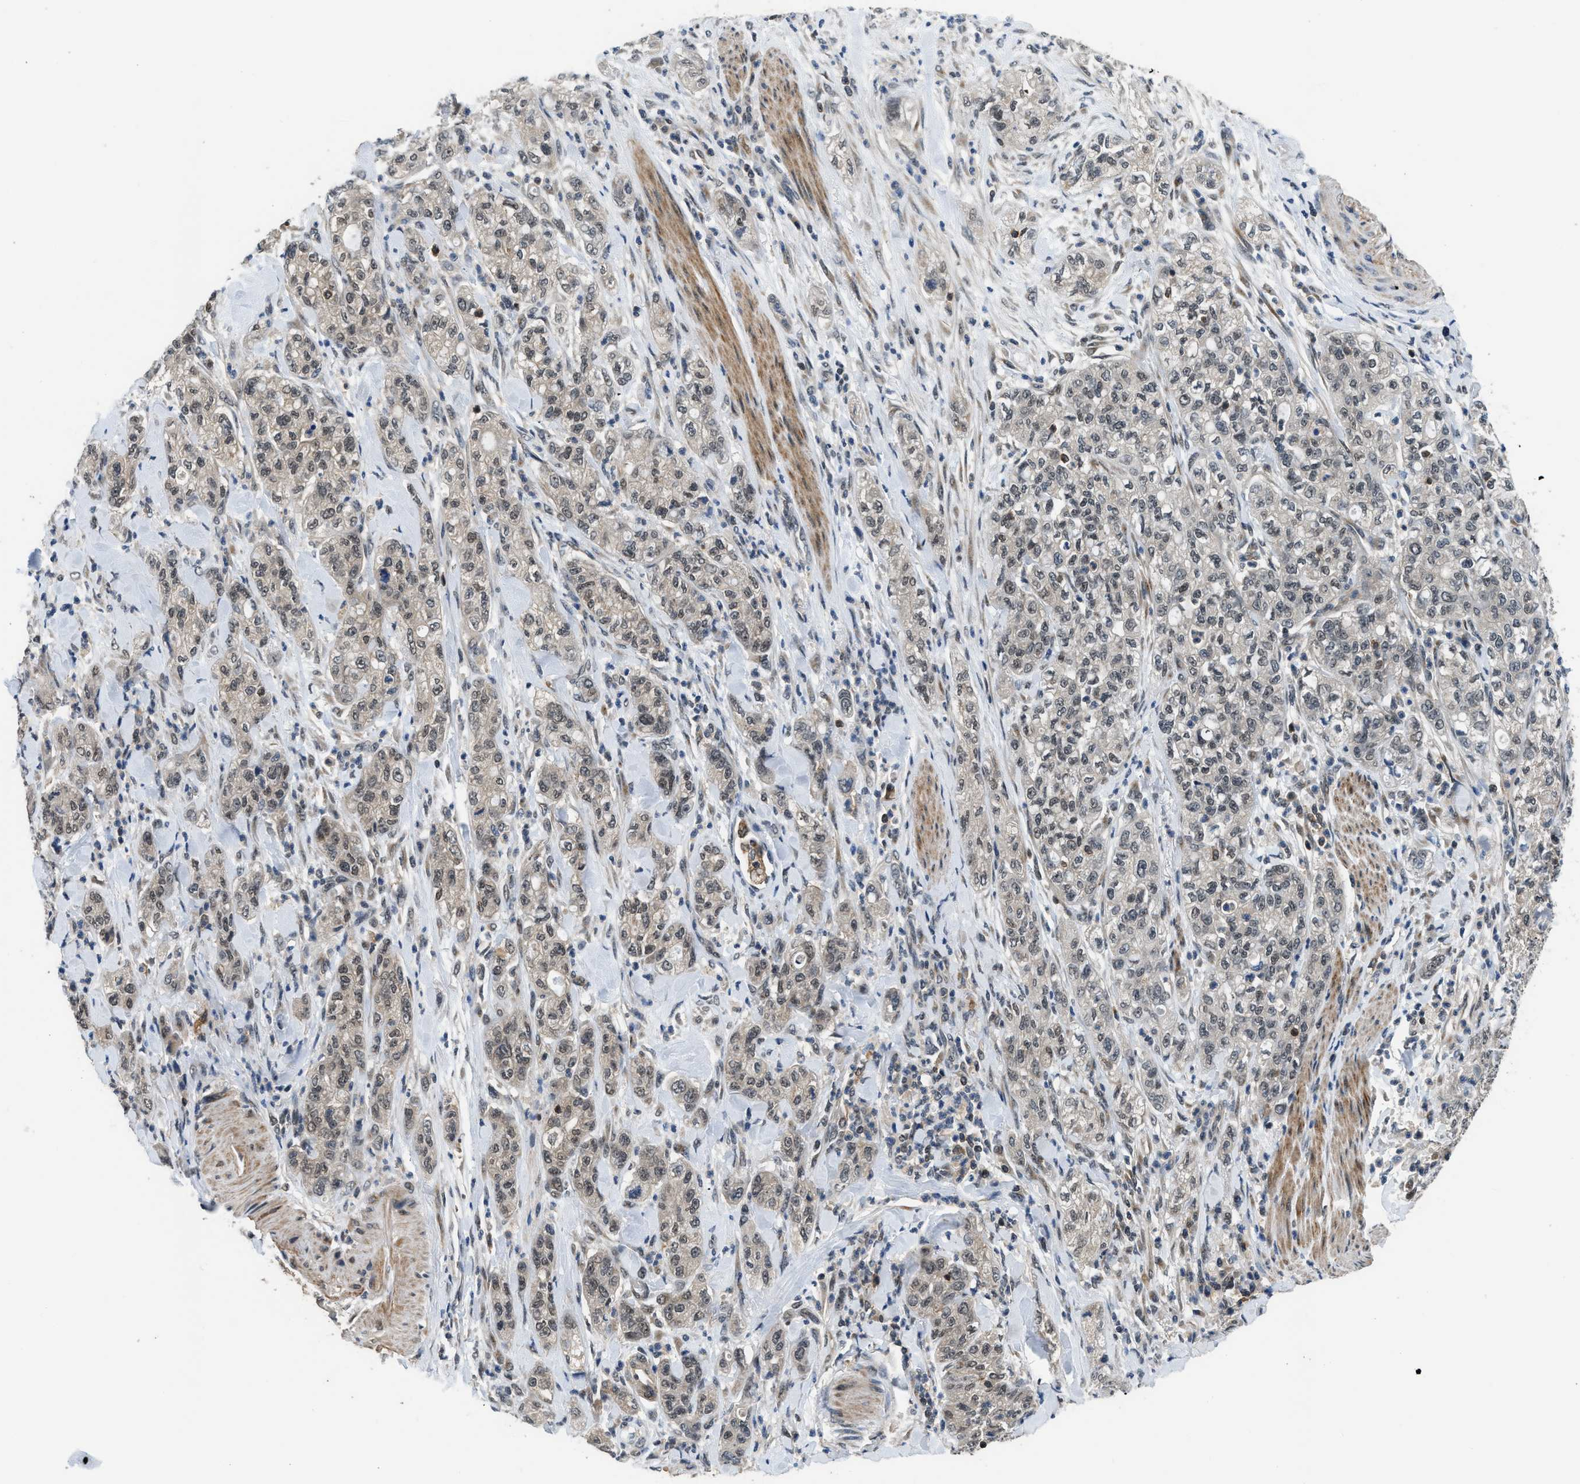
{"staining": {"intensity": "moderate", "quantity": "25%-75%", "location": "cytoplasmic/membranous,nuclear"}, "tissue": "pancreatic cancer", "cell_type": "Tumor cells", "image_type": "cancer", "snomed": [{"axis": "morphology", "description": "Adenocarcinoma, NOS"}, {"axis": "topography", "description": "Pancreas"}], "caption": "Immunohistochemistry histopathology image of neoplastic tissue: human pancreatic cancer (adenocarcinoma) stained using immunohistochemistry (IHC) demonstrates medium levels of moderate protein expression localized specifically in the cytoplasmic/membranous and nuclear of tumor cells, appearing as a cytoplasmic/membranous and nuclear brown color.", "gene": "MTMR1", "patient": {"sex": "female", "age": 78}}